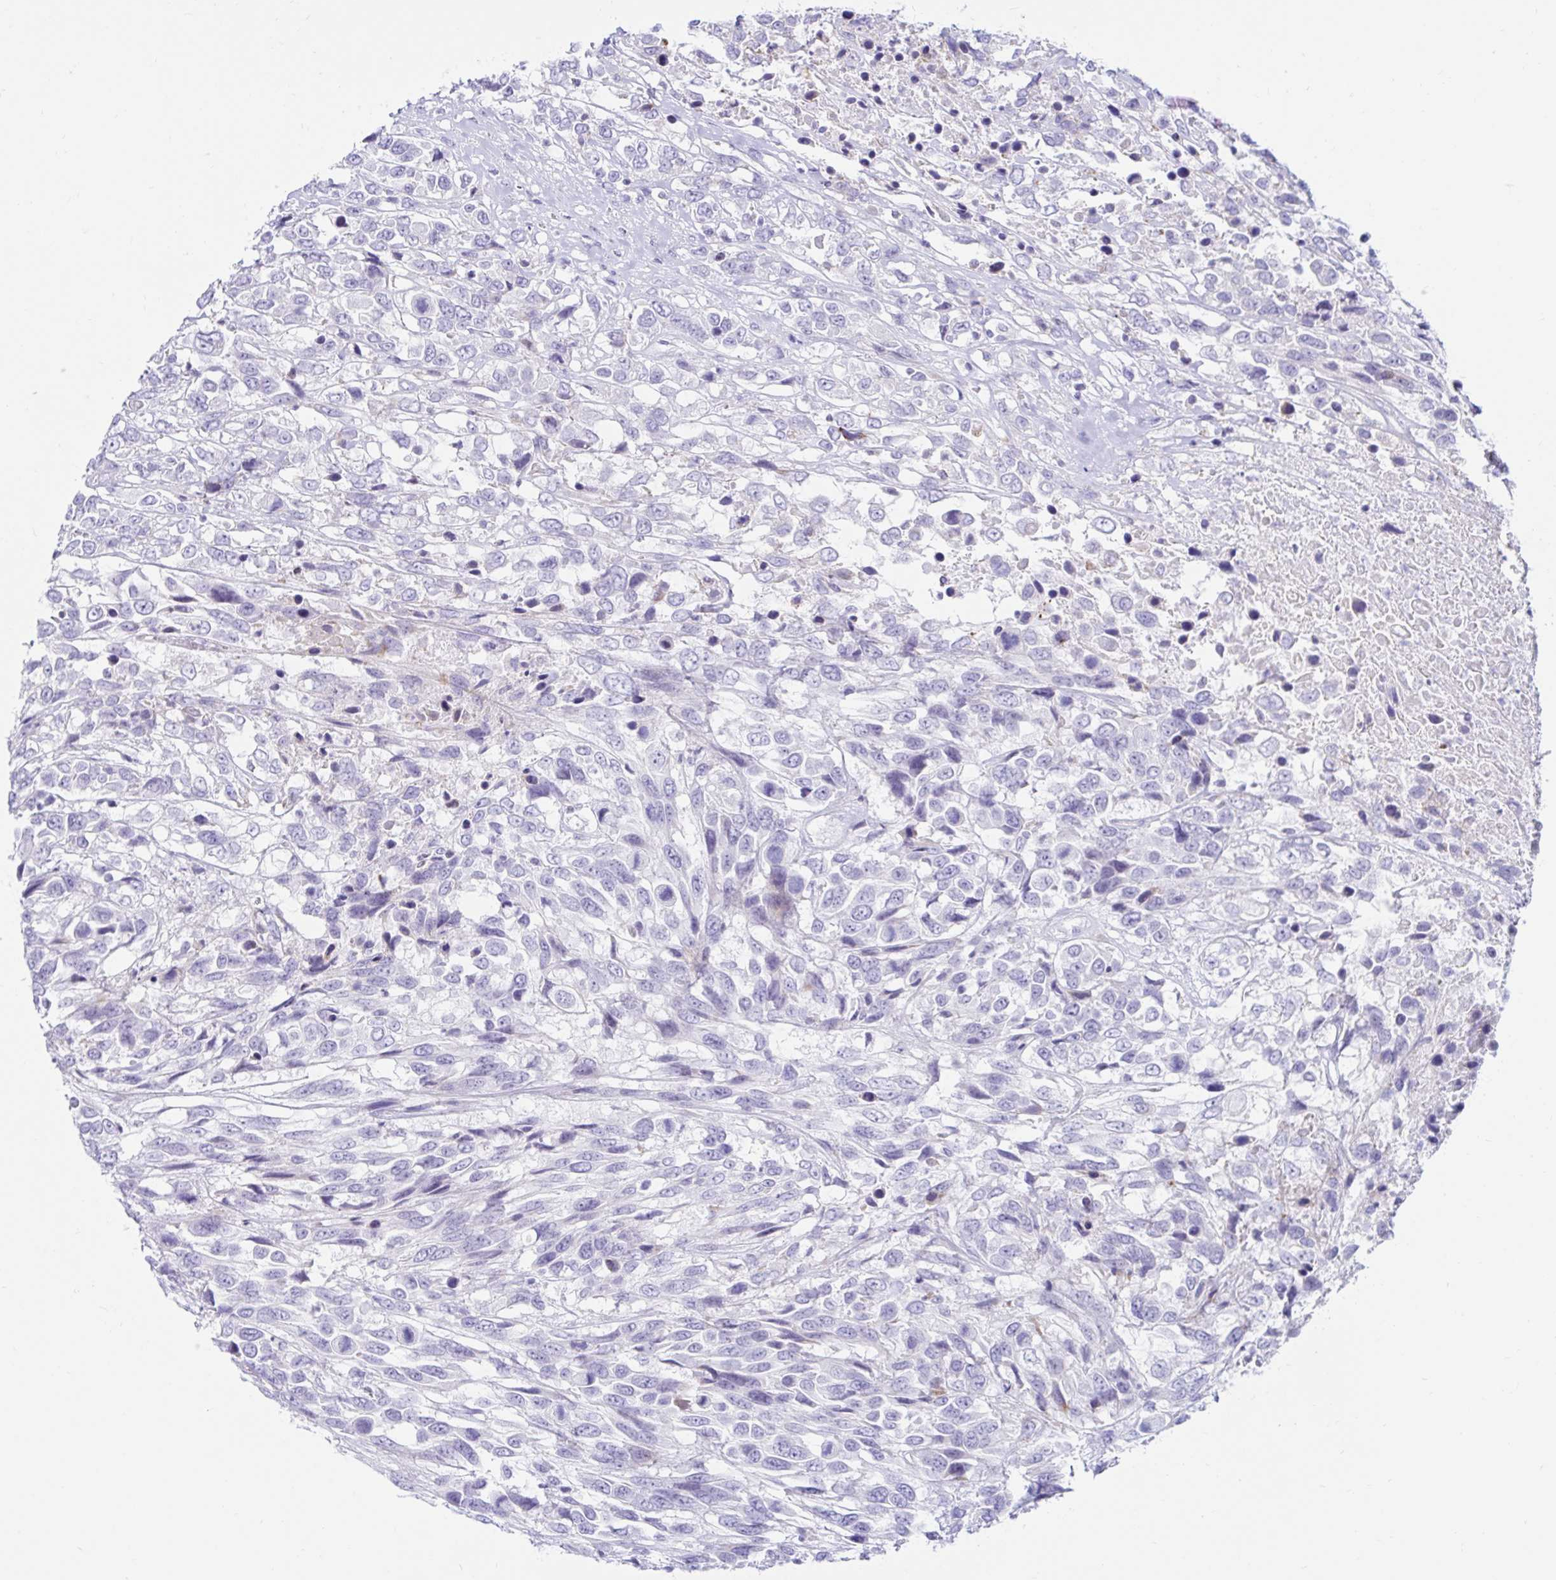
{"staining": {"intensity": "negative", "quantity": "none", "location": "none"}, "tissue": "urothelial cancer", "cell_type": "Tumor cells", "image_type": "cancer", "snomed": [{"axis": "morphology", "description": "Urothelial carcinoma, High grade"}, {"axis": "topography", "description": "Urinary bladder"}], "caption": "This is an IHC micrograph of human high-grade urothelial carcinoma. There is no staining in tumor cells.", "gene": "BEST1", "patient": {"sex": "female", "age": 70}}